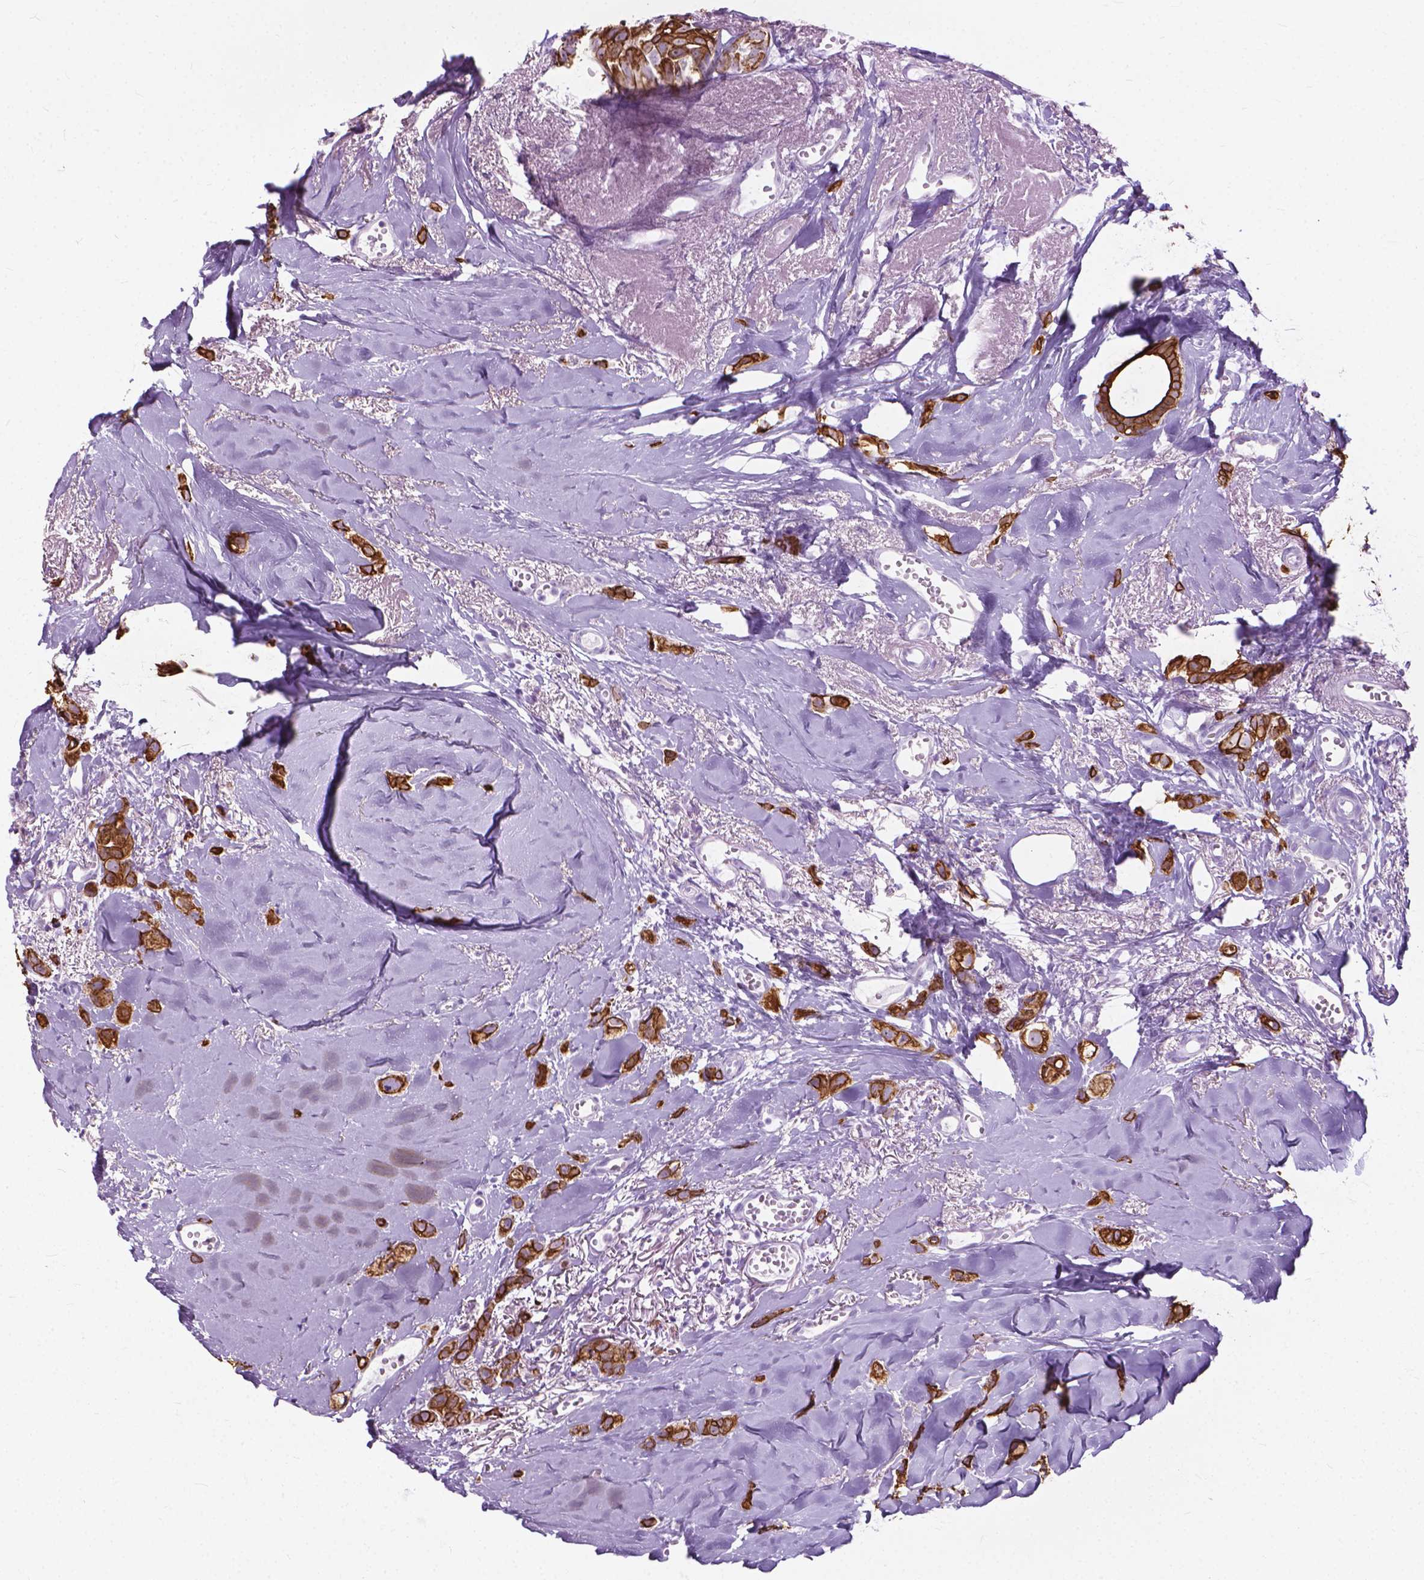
{"staining": {"intensity": "strong", "quantity": ">75%", "location": "cytoplasmic/membranous"}, "tissue": "breast cancer", "cell_type": "Tumor cells", "image_type": "cancer", "snomed": [{"axis": "morphology", "description": "Duct carcinoma"}, {"axis": "topography", "description": "Breast"}], "caption": "Human breast cancer stained for a protein (brown) reveals strong cytoplasmic/membranous positive positivity in about >75% of tumor cells.", "gene": "HTR2B", "patient": {"sex": "female", "age": 85}}